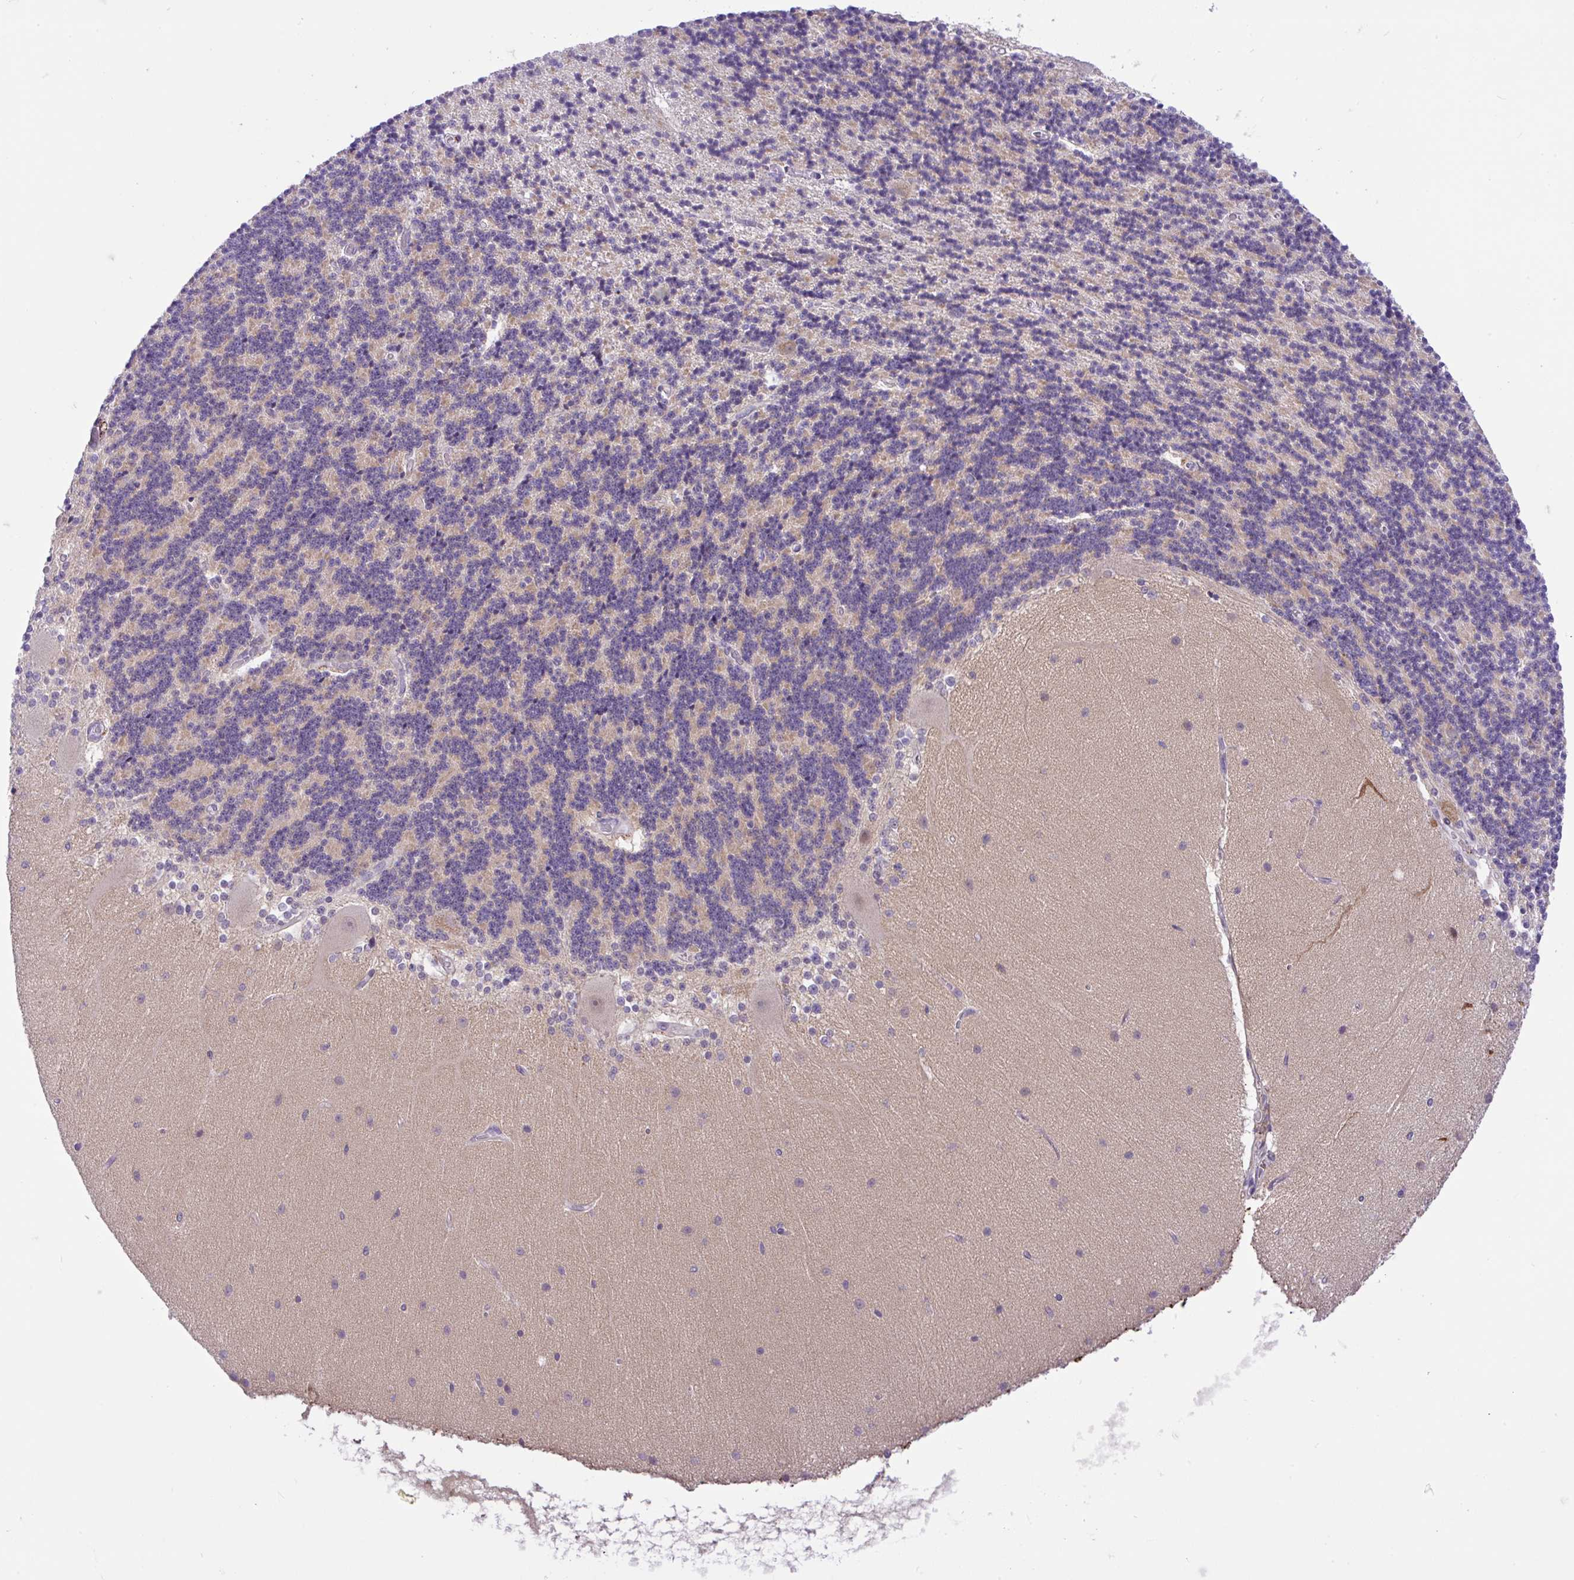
{"staining": {"intensity": "negative", "quantity": "none", "location": "none"}, "tissue": "cerebellum", "cell_type": "Cells in granular layer", "image_type": "normal", "snomed": [{"axis": "morphology", "description": "Normal tissue, NOS"}, {"axis": "topography", "description": "Cerebellum"}], "caption": "Immunohistochemistry photomicrograph of normal cerebellum: cerebellum stained with DAB reveals no significant protein staining in cells in granular layer. The staining is performed using DAB brown chromogen with nuclei counter-stained in using hematoxylin.", "gene": "ANO4", "patient": {"sex": "female", "age": 54}}